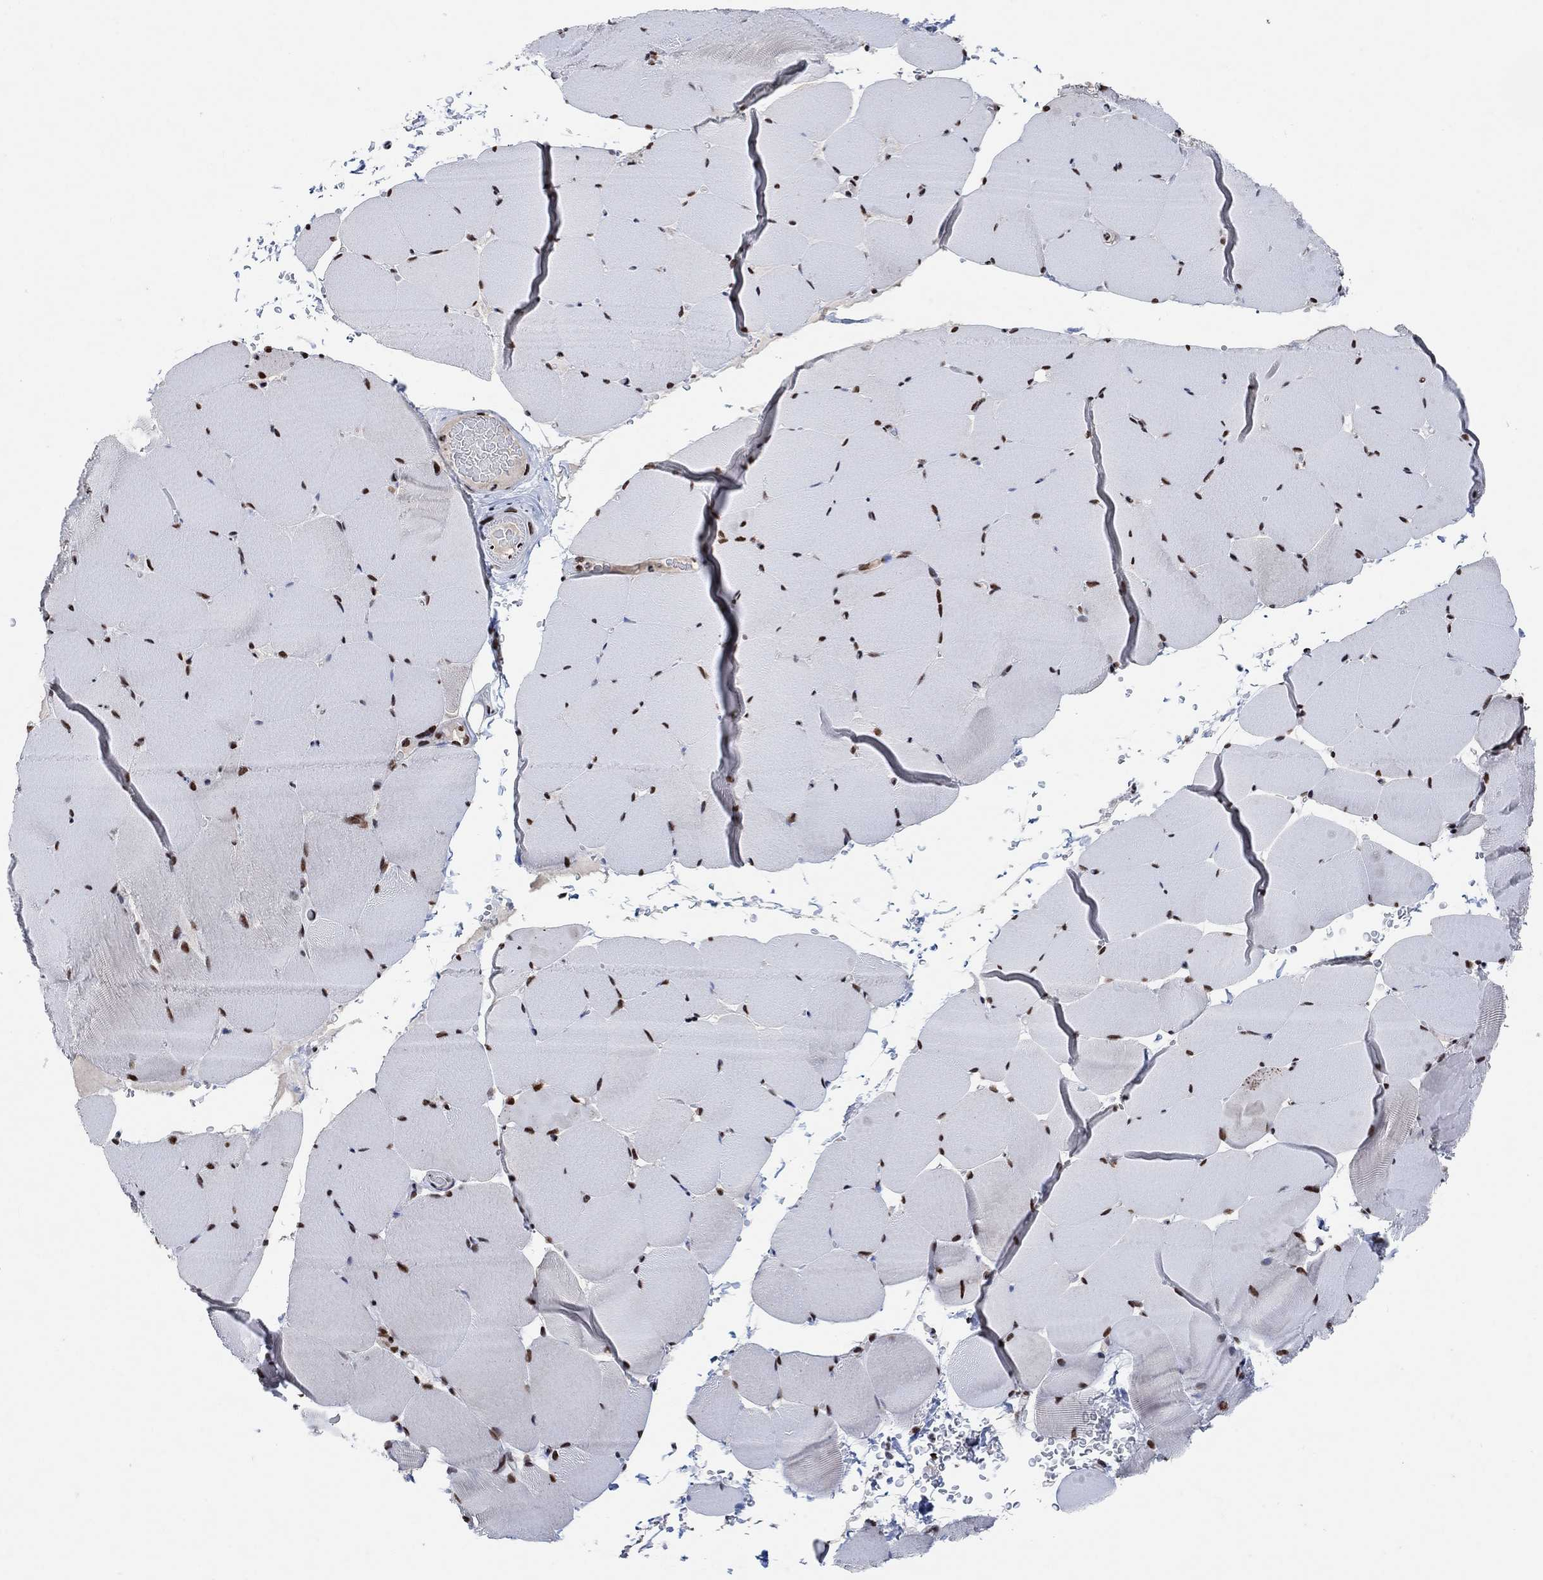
{"staining": {"intensity": "moderate", "quantity": ">75%", "location": "nuclear"}, "tissue": "skeletal muscle", "cell_type": "Myocytes", "image_type": "normal", "snomed": [{"axis": "morphology", "description": "Normal tissue, NOS"}, {"axis": "topography", "description": "Skeletal muscle"}], "caption": "Skeletal muscle stained with DAB (3,3'-diaminobenzidine) immunohistochemistry (IHC) exhibits medium levels of moderate nuclear staining in about >75% of myocytes.", "gene": "USP39", "patient": {"sex": "female", "age": 37}}